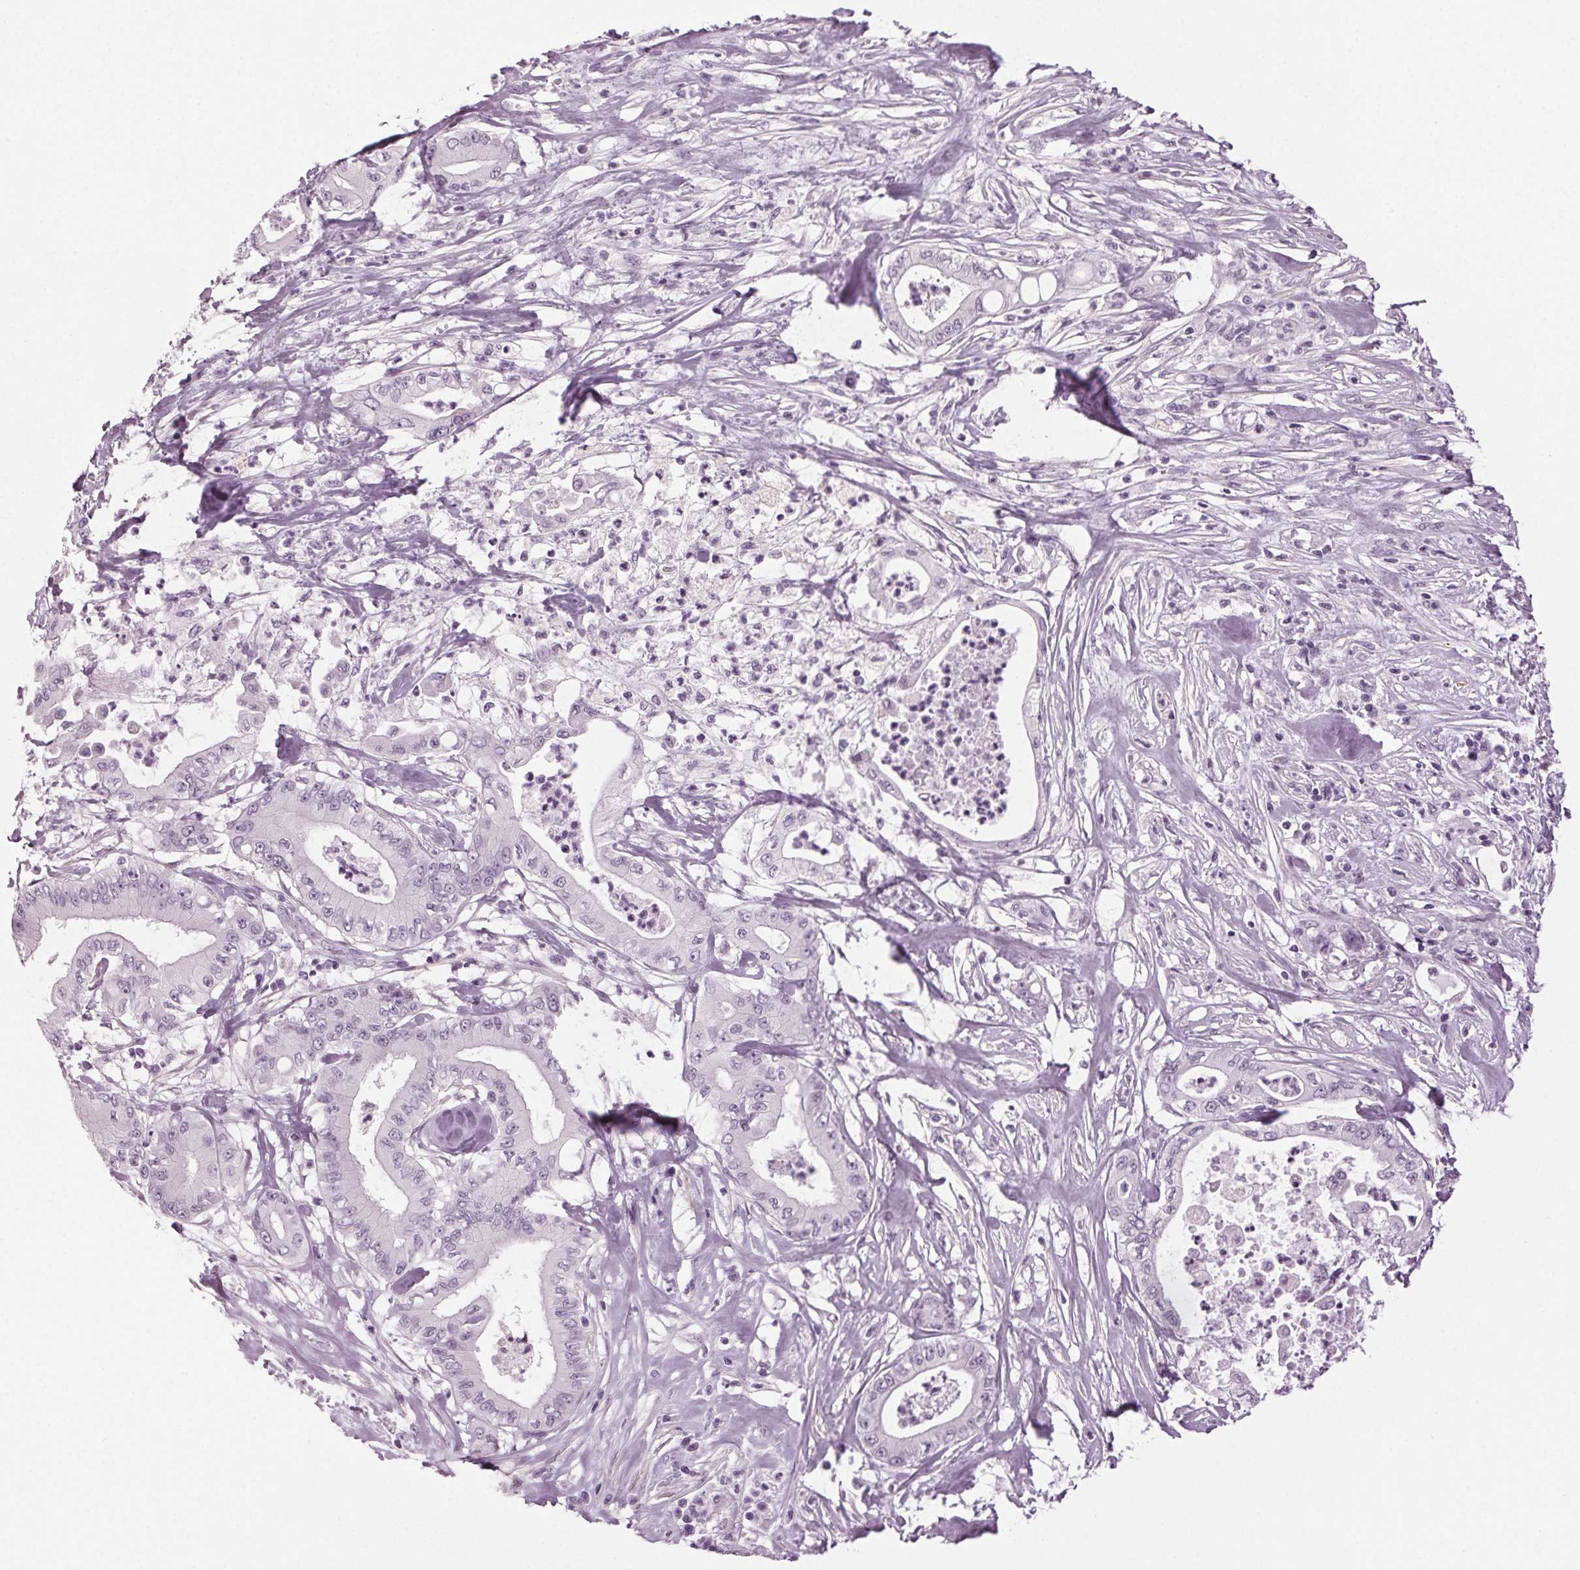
{"staining": {"intensity": "negative", "quantity": "none", "location": "none"}, "tissue": "pancreatic cancer", "cell_type": "Tumor cells", "image_type": "cancer", "snomed": [{"axis": "morphology", "description": "Adenocarcinoma, NOS"}, {"axis": "topography", "description": "Pancreas"}], "caption": "A histopathology image of human adenocarcinoma (pancreatic) is negative for staining in tumor cells. Nuclei are stained in blue.", "gene": "DNAH12", "patient": {"sex": "male", "age": 71}}